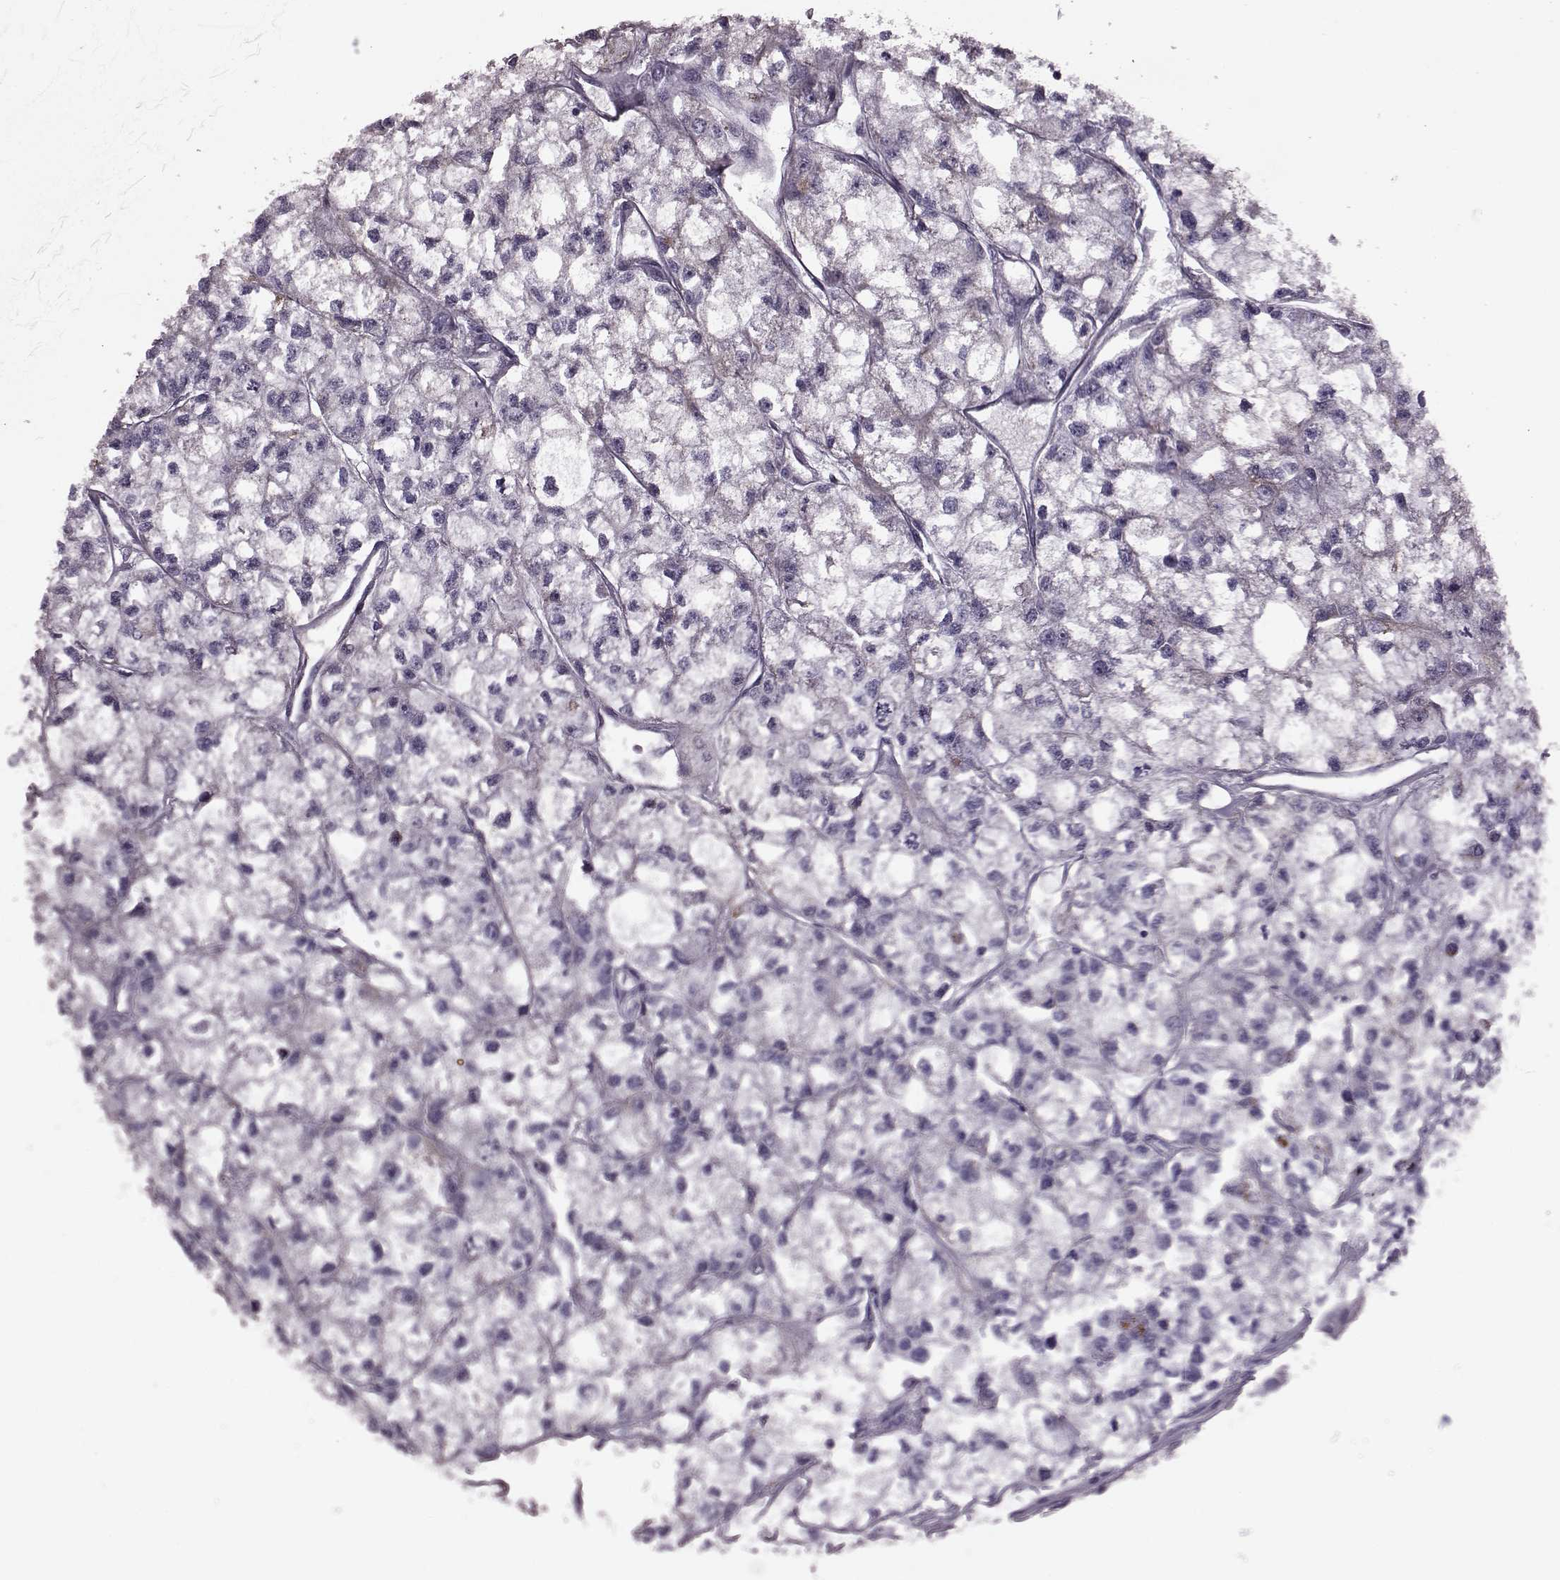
{"staining": {"intensity": "negative", "quantity": "none", "location": "none"}, "tissue": "renal cancer", "cell_type": "Tumor cells", "image_type": "cancer", "snomed": [{"axis": "morphology", "description": "Adenocarcinoma, NOS"}, {"axis": "topography", "description": "Kidney"}], "caption": "DAB immunohistochemical staining of human renal adenocarcinoma shows no significant staining in tumor cells. The staining was performed using DAB (3,3'-diaminobenzidine) to visualize the protein expression in brown, while the nuclei were stained in blue with hematoxylin (Magnification: 20x).", "gene": "RIMS2", "patient": {"sex": "male", "age": 56}}